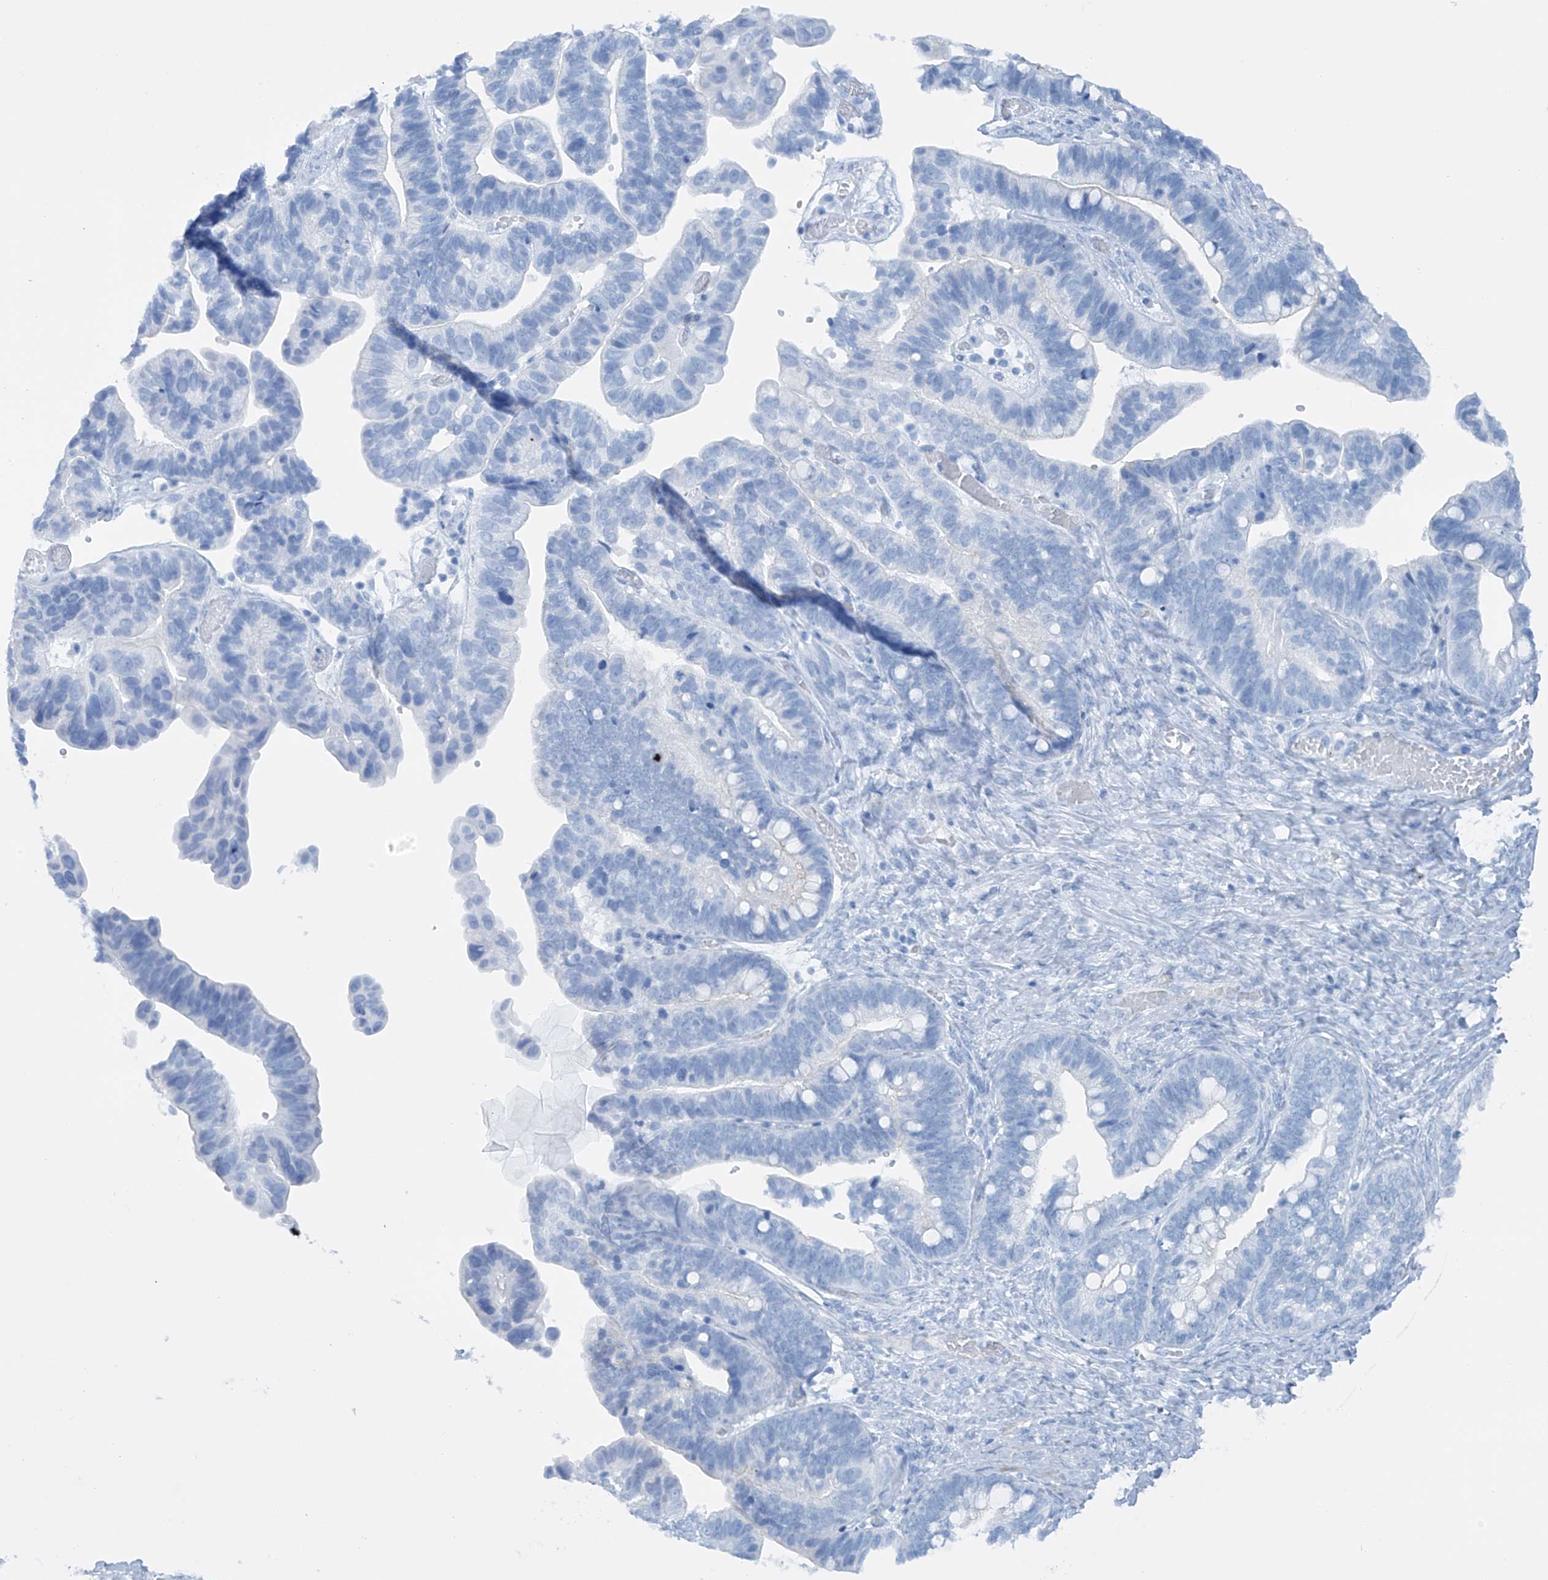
{"staining": {"intensity": "negative", "quantity": "none", "location": "none"}, "tissue": "ovarian cancer", "cell_type": "Tumor cells", "image_type": "cancer", "snomed": [{"axis": "morphology", "description": "Cystadenocarcinoma, serous, NOS"}, {"axis": "topography", "description": "Ovary"}], "caption": "Immunohistochemical staining of human serous cystadenocarcinoma (ovarian) reveals no significant expression in tumor cells.", "gene": "MAGI1", "patient": {"sex": "female", "age": 56}}